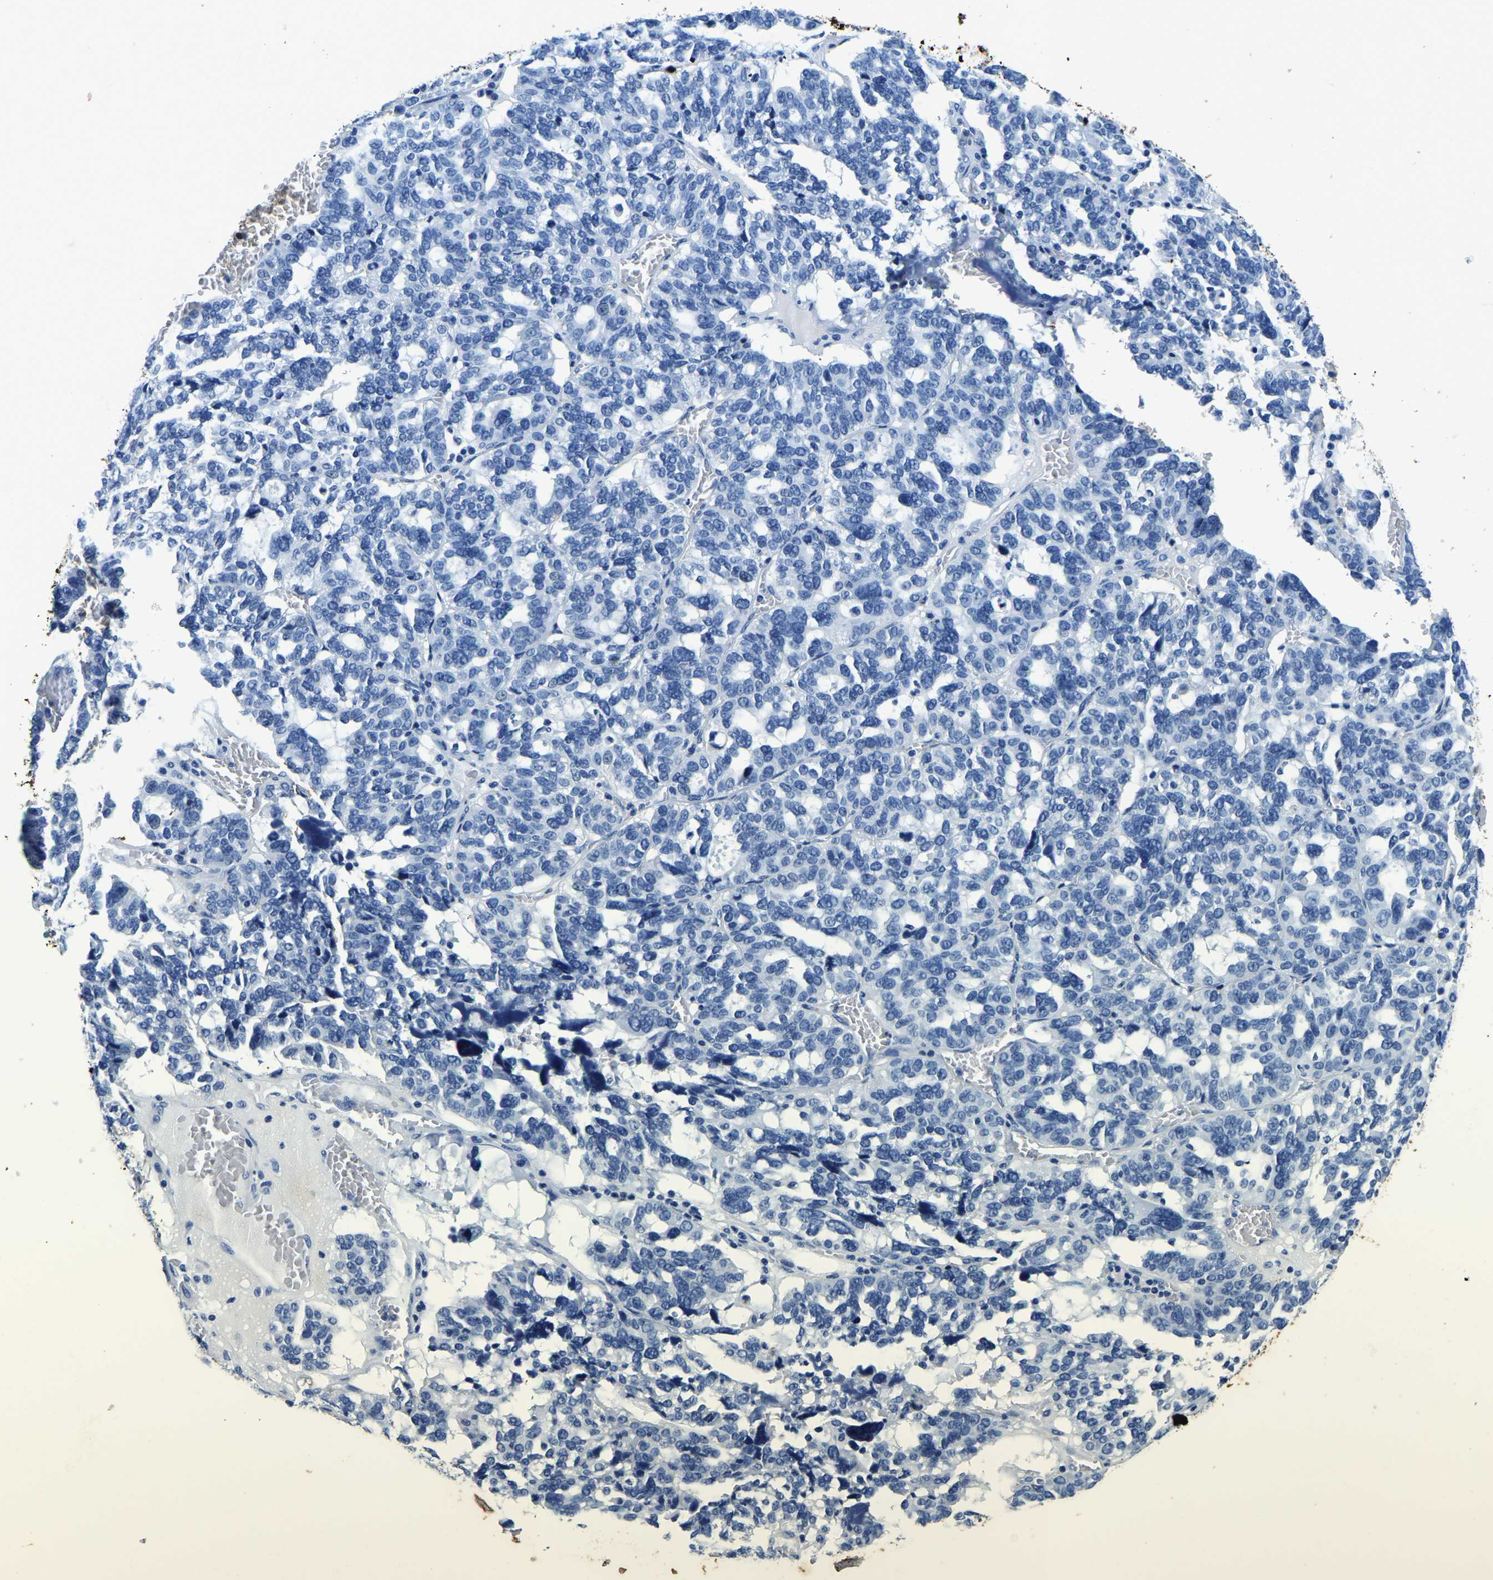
{"staining": {"intensity": "negative", "quantity": "none", "location": "none"}, "tissue": "ovarian cancer", "cell_type": "Tumor cells", "image_type": "cancer", "snomed": [{"axis": "morphology", "description": "Cystadenocarcinoma, serous, NOS"}, {"axis": "topography", "description": "Ovary"}], "caption": "Ovarian cancer (serous cystadenocarcinoma) was stained to show a protein in brown. There is no significant staining in tumor cells.", "gene": "UBN2", "patient": {"sex": "female", "age": 59}}